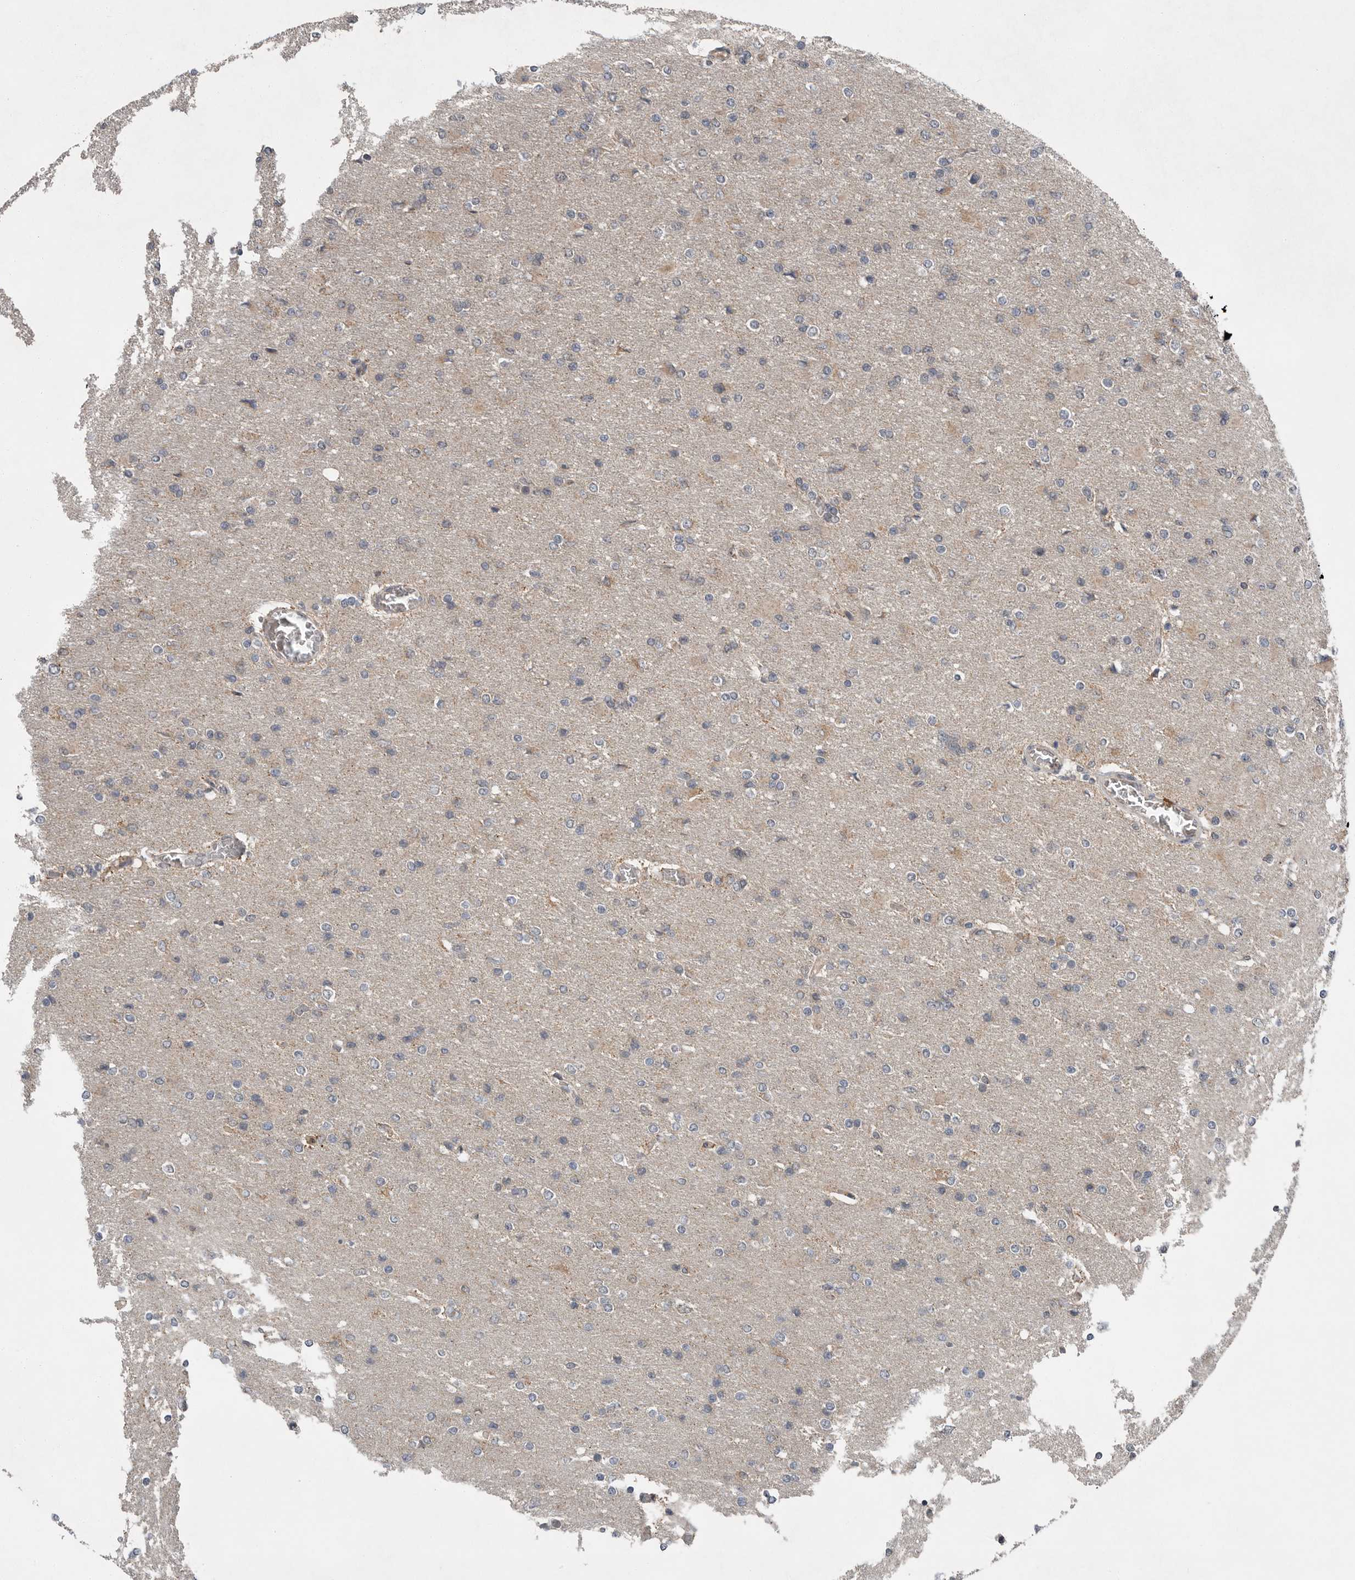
{"staining": {"intensity": "weak", "quantity": "<25%", "location": "cytoplasmic/membranous"}, "tissue": "glioma", "cell_type": "Tumor cells", "image_type": "cancer", "snomed": [{"axis": "morphology", "description": "Glioma, malignant, High grade"}, {"axis": "topography", "description": "Cerebral cortex"}], "caption": "Immunohistochemistry image of neoplastic tissue: glioma stained with DAB displays no significant protein staining in tumor cells.", "gene": "SCP2", "patient": {"sex": "female", "age": 36}}